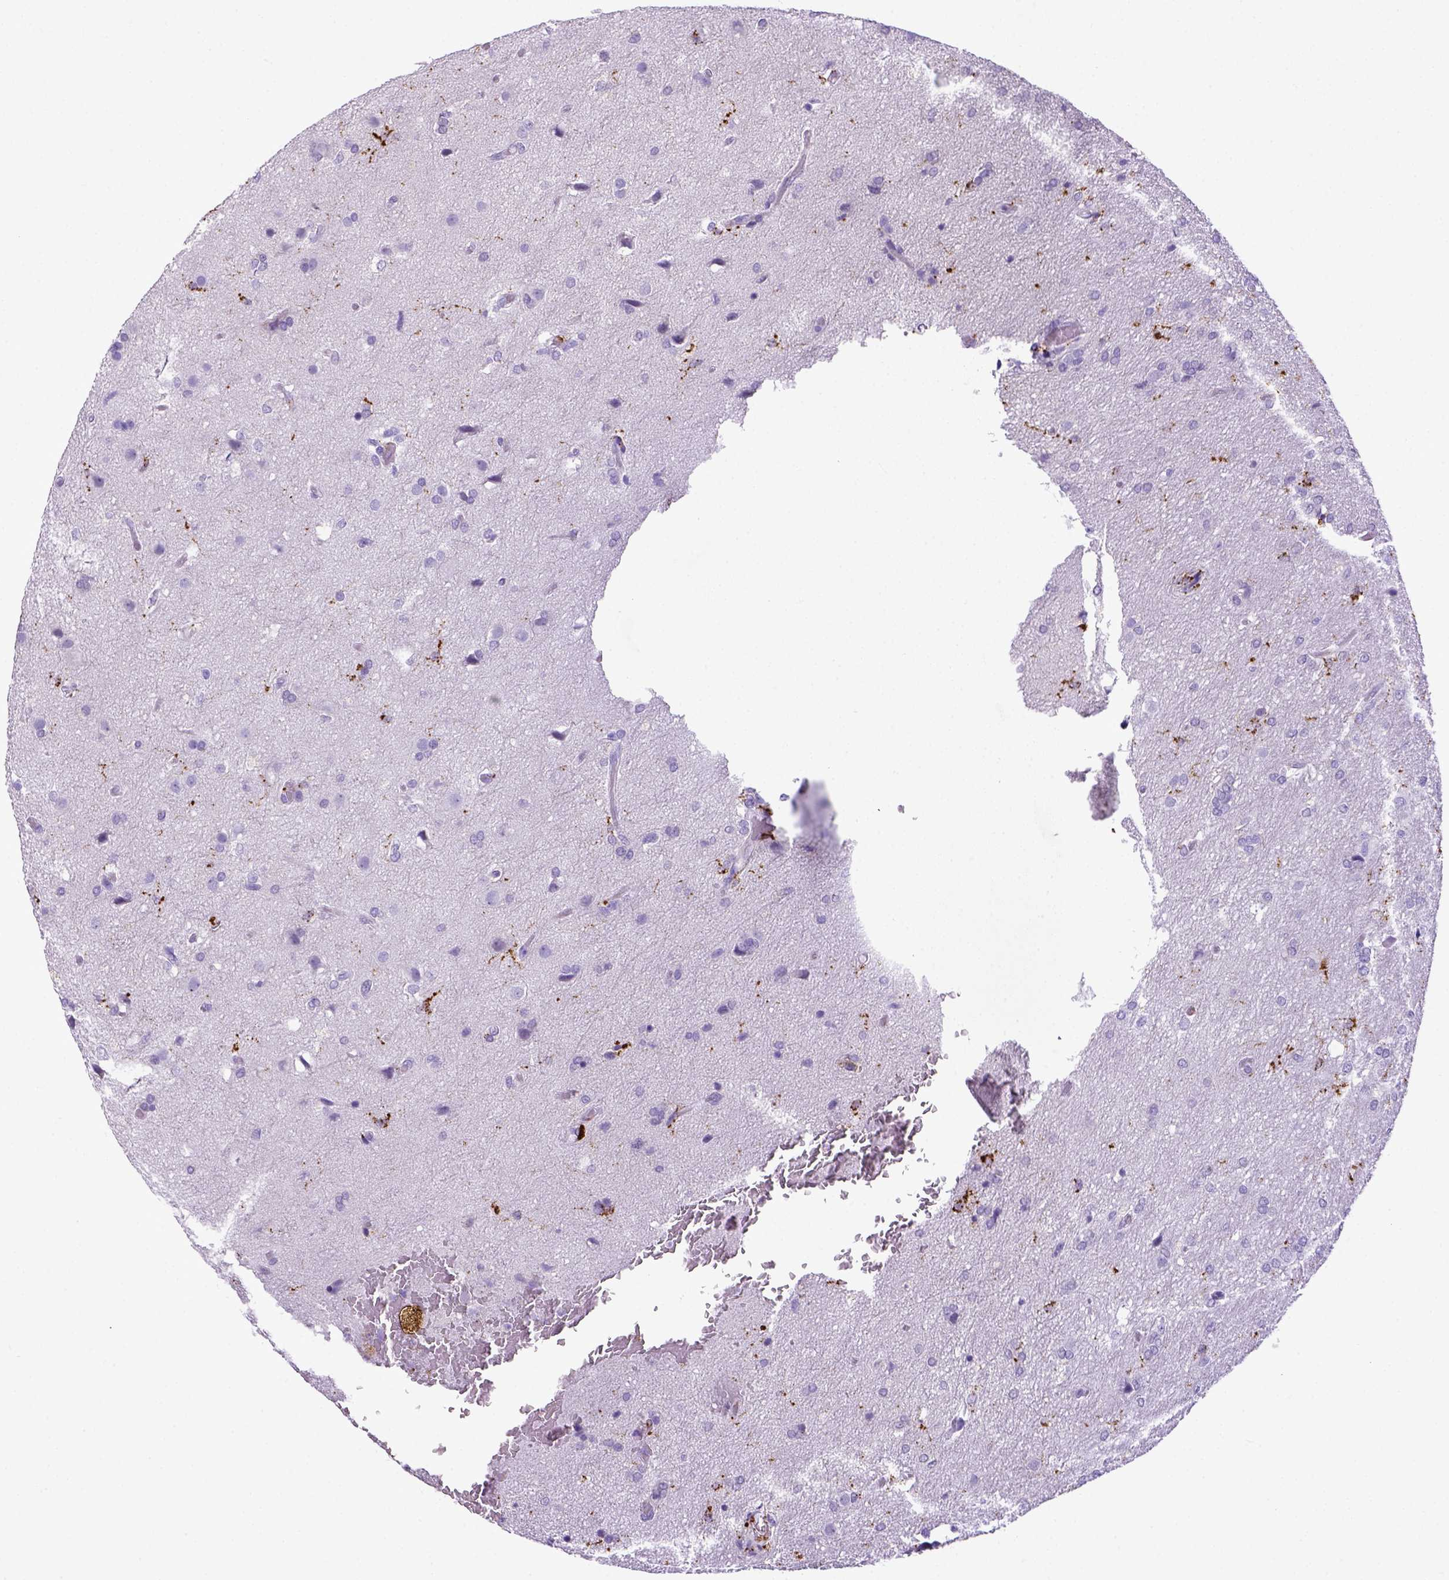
{"staining": {"intensity": "negative", "quantity": "none", "location": "none"}, "tissue": "glioma", "cell_type": "Tumor cells", "image_type": "cancer", "snomed": [{"axis": "morphology", "description": "Glioma, malignant, High grade"}, {"axis": "topography", "description": "Brain"}], "caption": "DAB (3,3'-diaminobenzidine) immunohistochemical staining of high-grade glioma (malignant) exhibits no significant staining in tumor cells. (Stains: DAB immunohistochemistry with hematoxylin counter stain, Microscopy: brightfield microscopy at high magnification).", "gene": "CD68", "patient": {"sex": "male", "age": 68}}